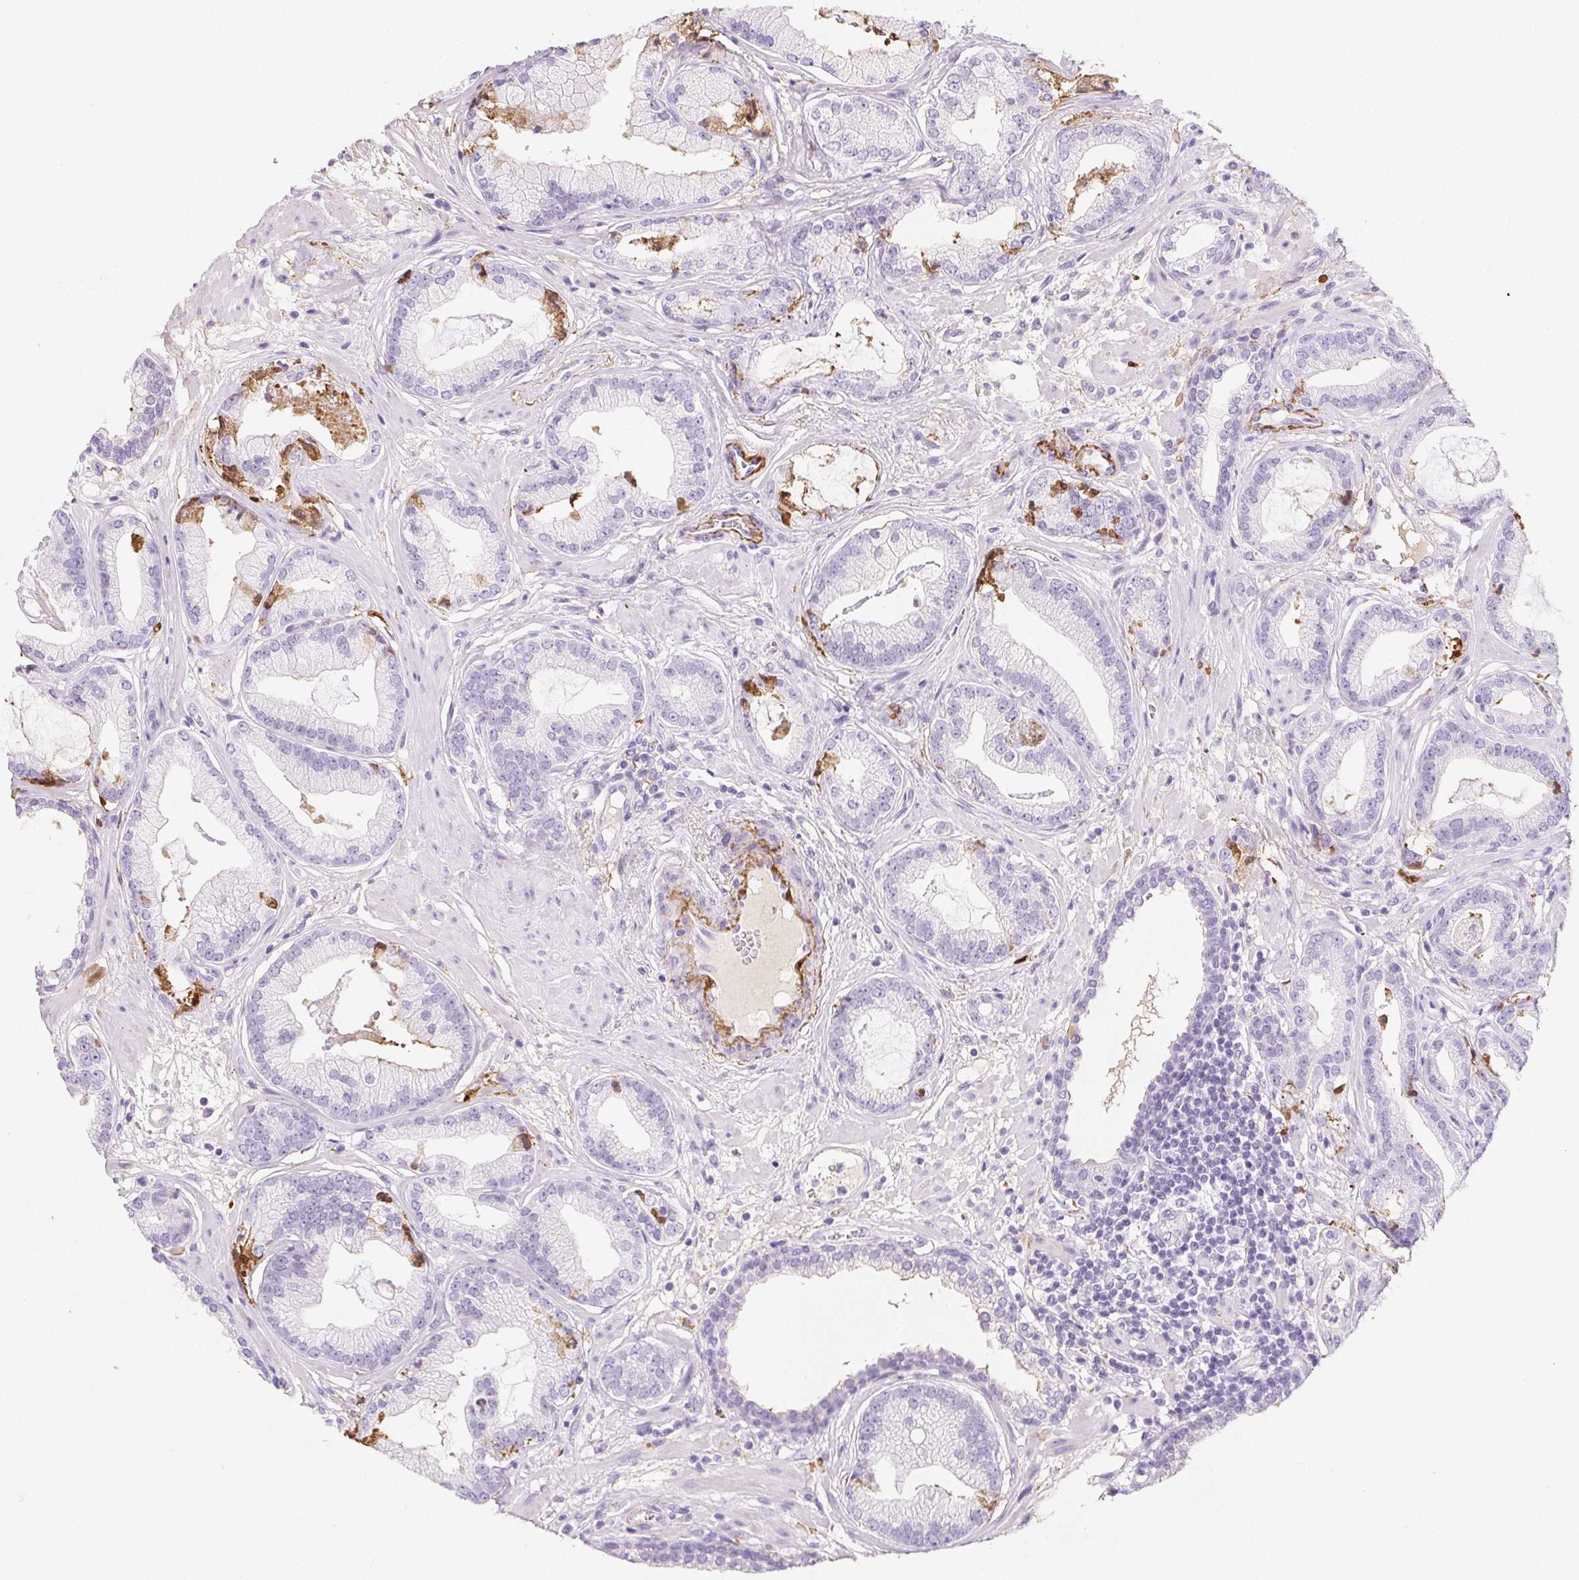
{"staining": {"intensity": "moderate", "quantity": "<25%", "location": "cytoplasmic/membranous"}, "tissue": "prostate cancer", "cell_type": "Tumor cells", "image_type": "cancer", "snomed": [{"axis": "morphology", "description": "Adenocarcinoma, Low grade"}, {"axis": "topography", "description": "Prostate"}], "caption": "IHC micrograph of adenocarcinoma (low-grade) (prostate) stained for a protein (brown), which exhibits low levels of moderate cytoplasmic/membranous positivity in approximately <25% of tumor cells.", "gene": "VTN", "patient": {"sex": "male", "age": 62}}